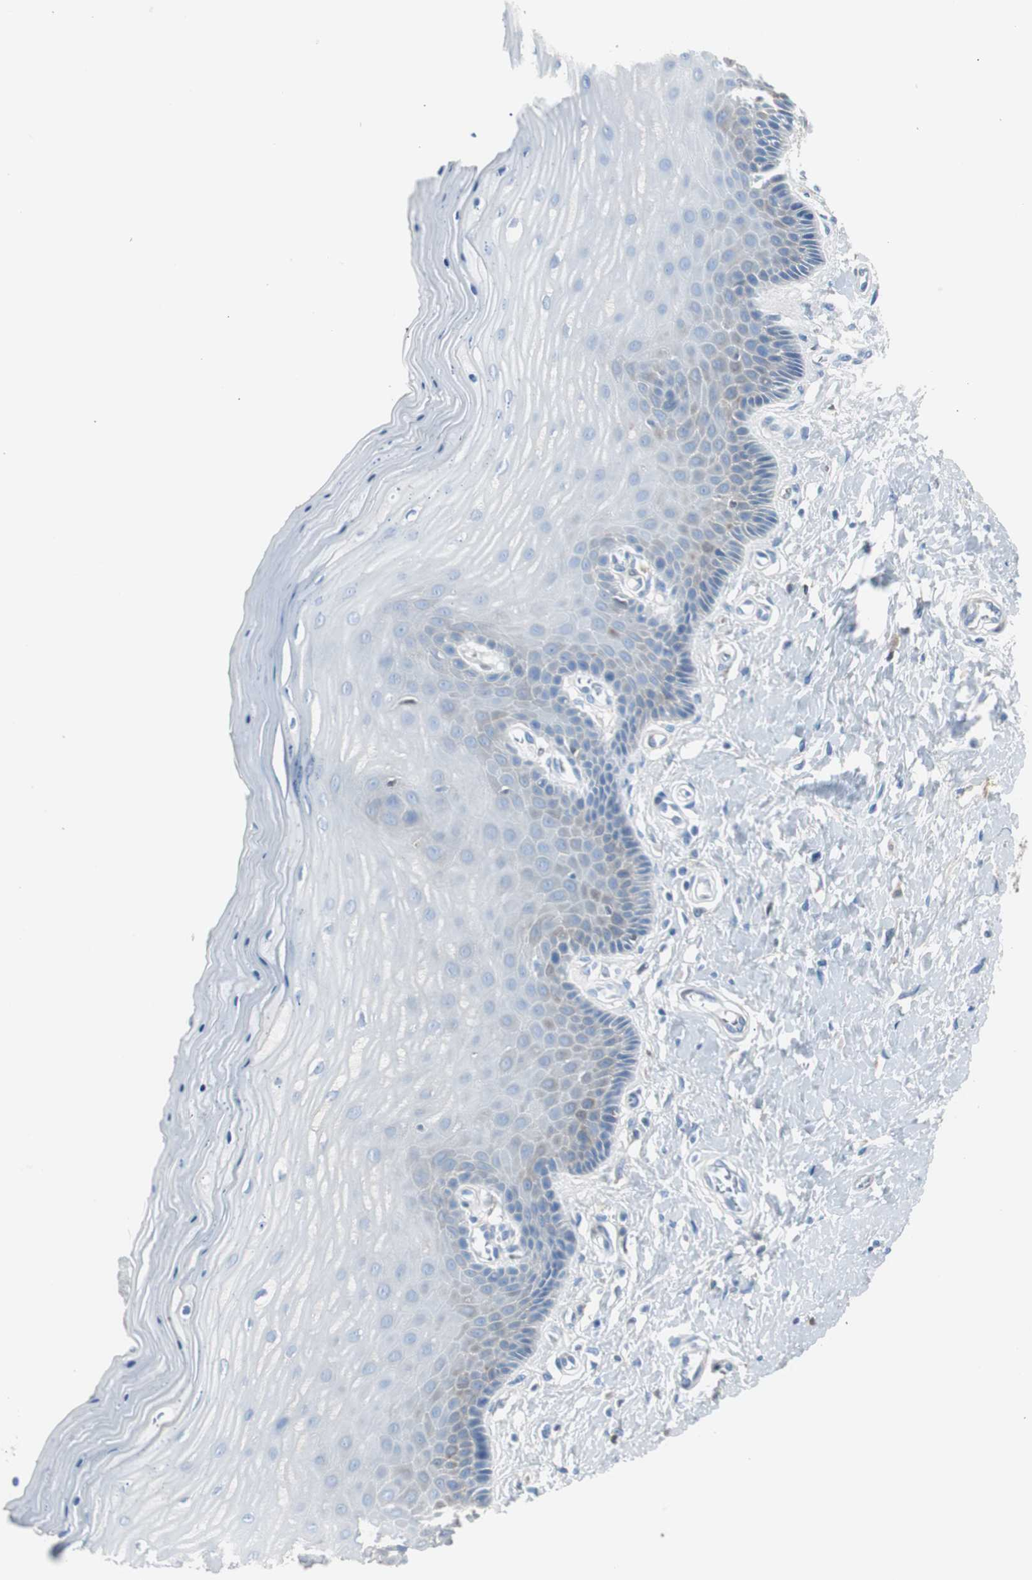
{"staining": {"intensity": "moderate", "quantity": ">75%", "location": "cytoplasmic/membranous"}, "tissue": "cervix", "cell_type": "Glandular cells", "image_type": "normal", "snomed": [{"axis": "morphology", "description": "Normal tissue, NOS"}, {"axis": "topography", "description": "Cervix"}], "caption": "Immunohistochemistry (IHC) staining of unremarkable cervix, which reveals medium levels of moderate cytoplasmic/membranous positivity in about >75% of glandular cells indicating moderate cytoplasmic/membranous protein positivity. The staining was performed using DAB (3,3'-diaminobenzidine) (brown) for protein detection and nuclei were counterstained in hematoxylin (blue).", "gene": "SERPINF1", "patient": {"sex": "female", "age": 55}}